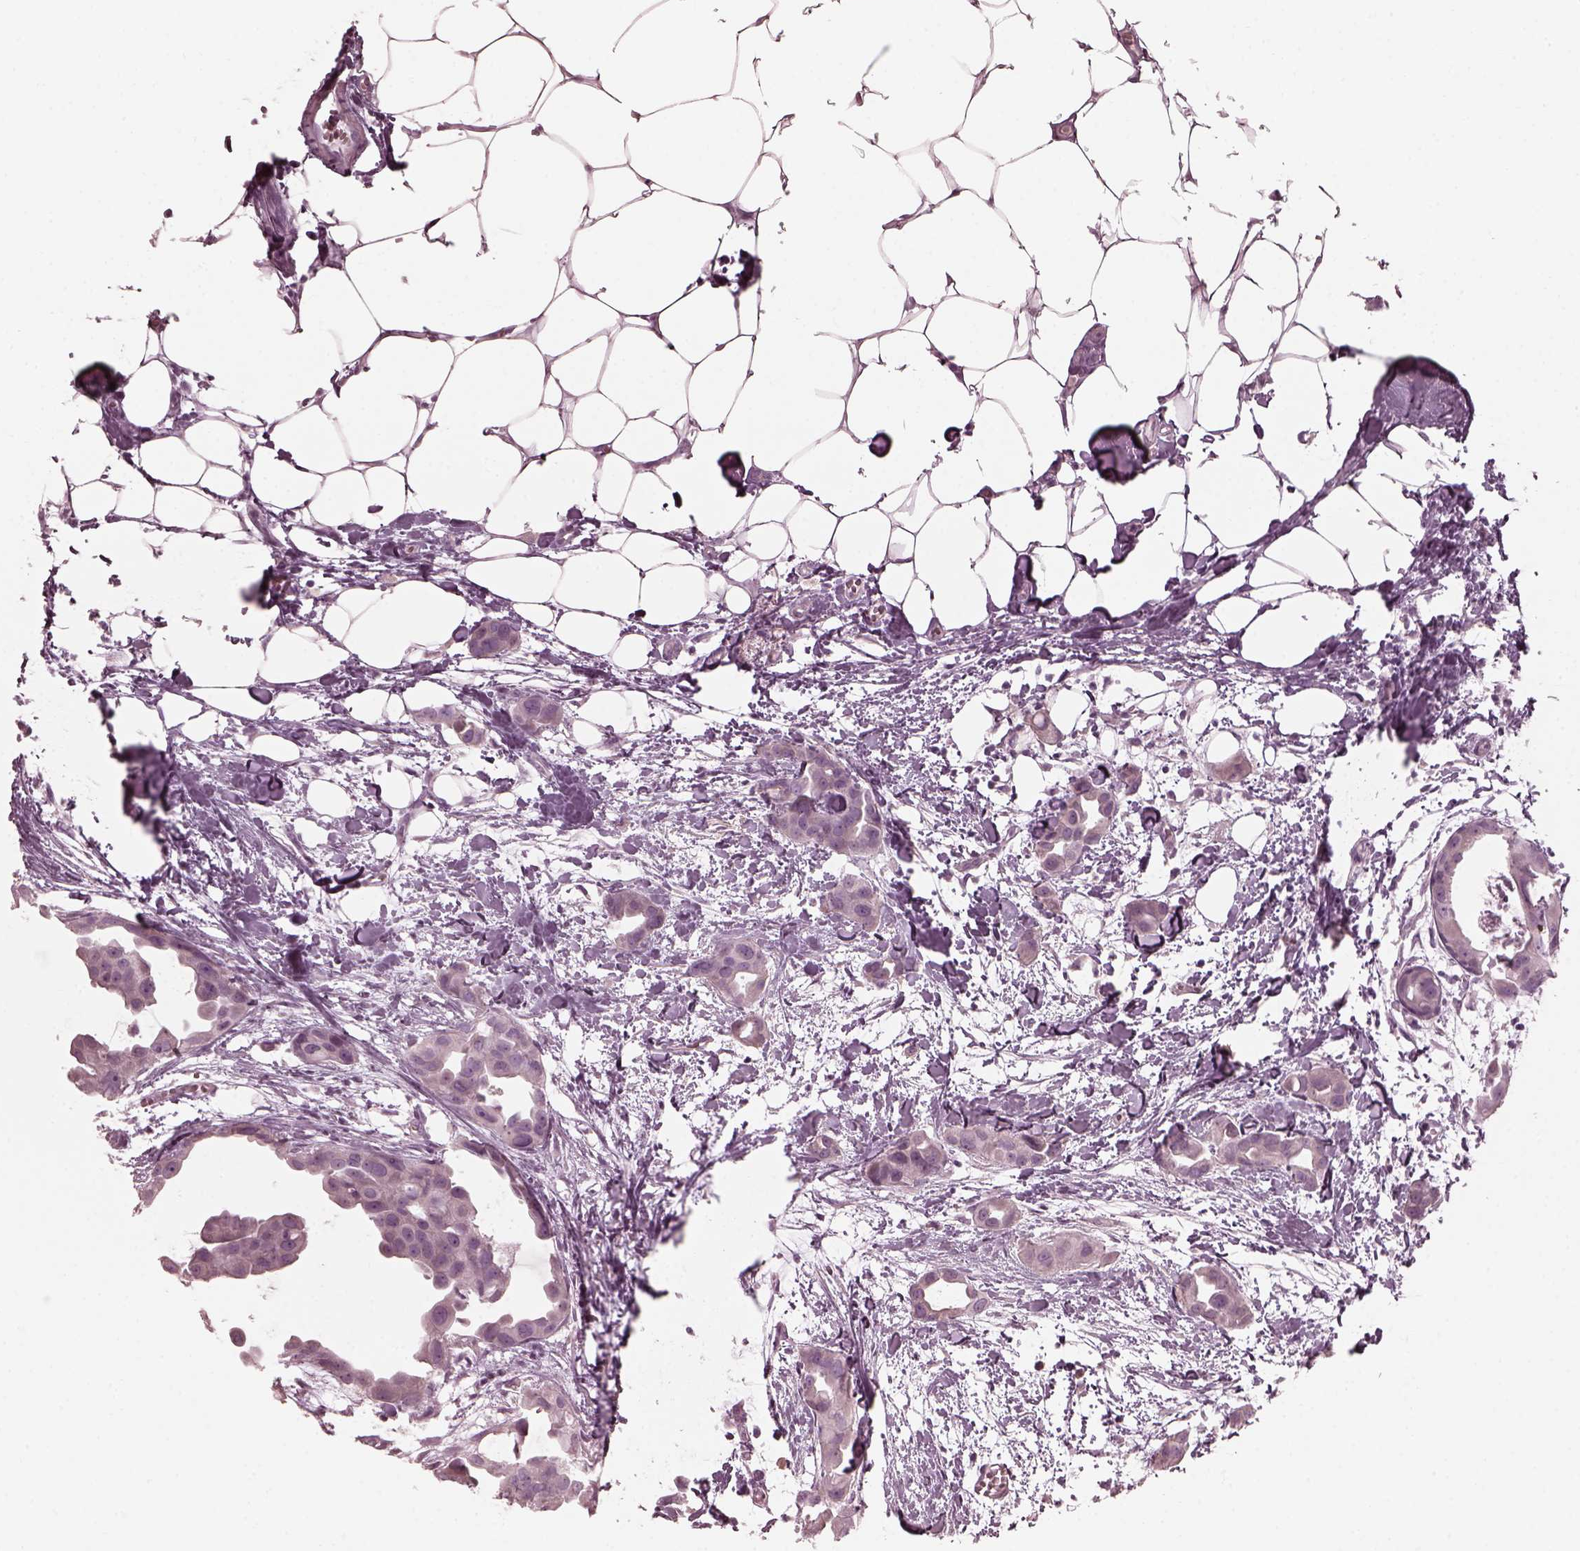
{"staining": {"intensity": "negative", "quantity": "none", "location": "none"}, "tissue": "breast cancer", "cell_type": "Tumor cells", "image_type": "cancer", "snomed": [{"axis": "morphology", "description": "Duct carcinoma"}, {"axis": "topography", "description": "Breast"}], "caption": "Tumor cells are negative for protein expression in human breast invasive ductal carcinoma.", "gene": "SAXO2", "patient": {"sex": "female", "age": 38}}